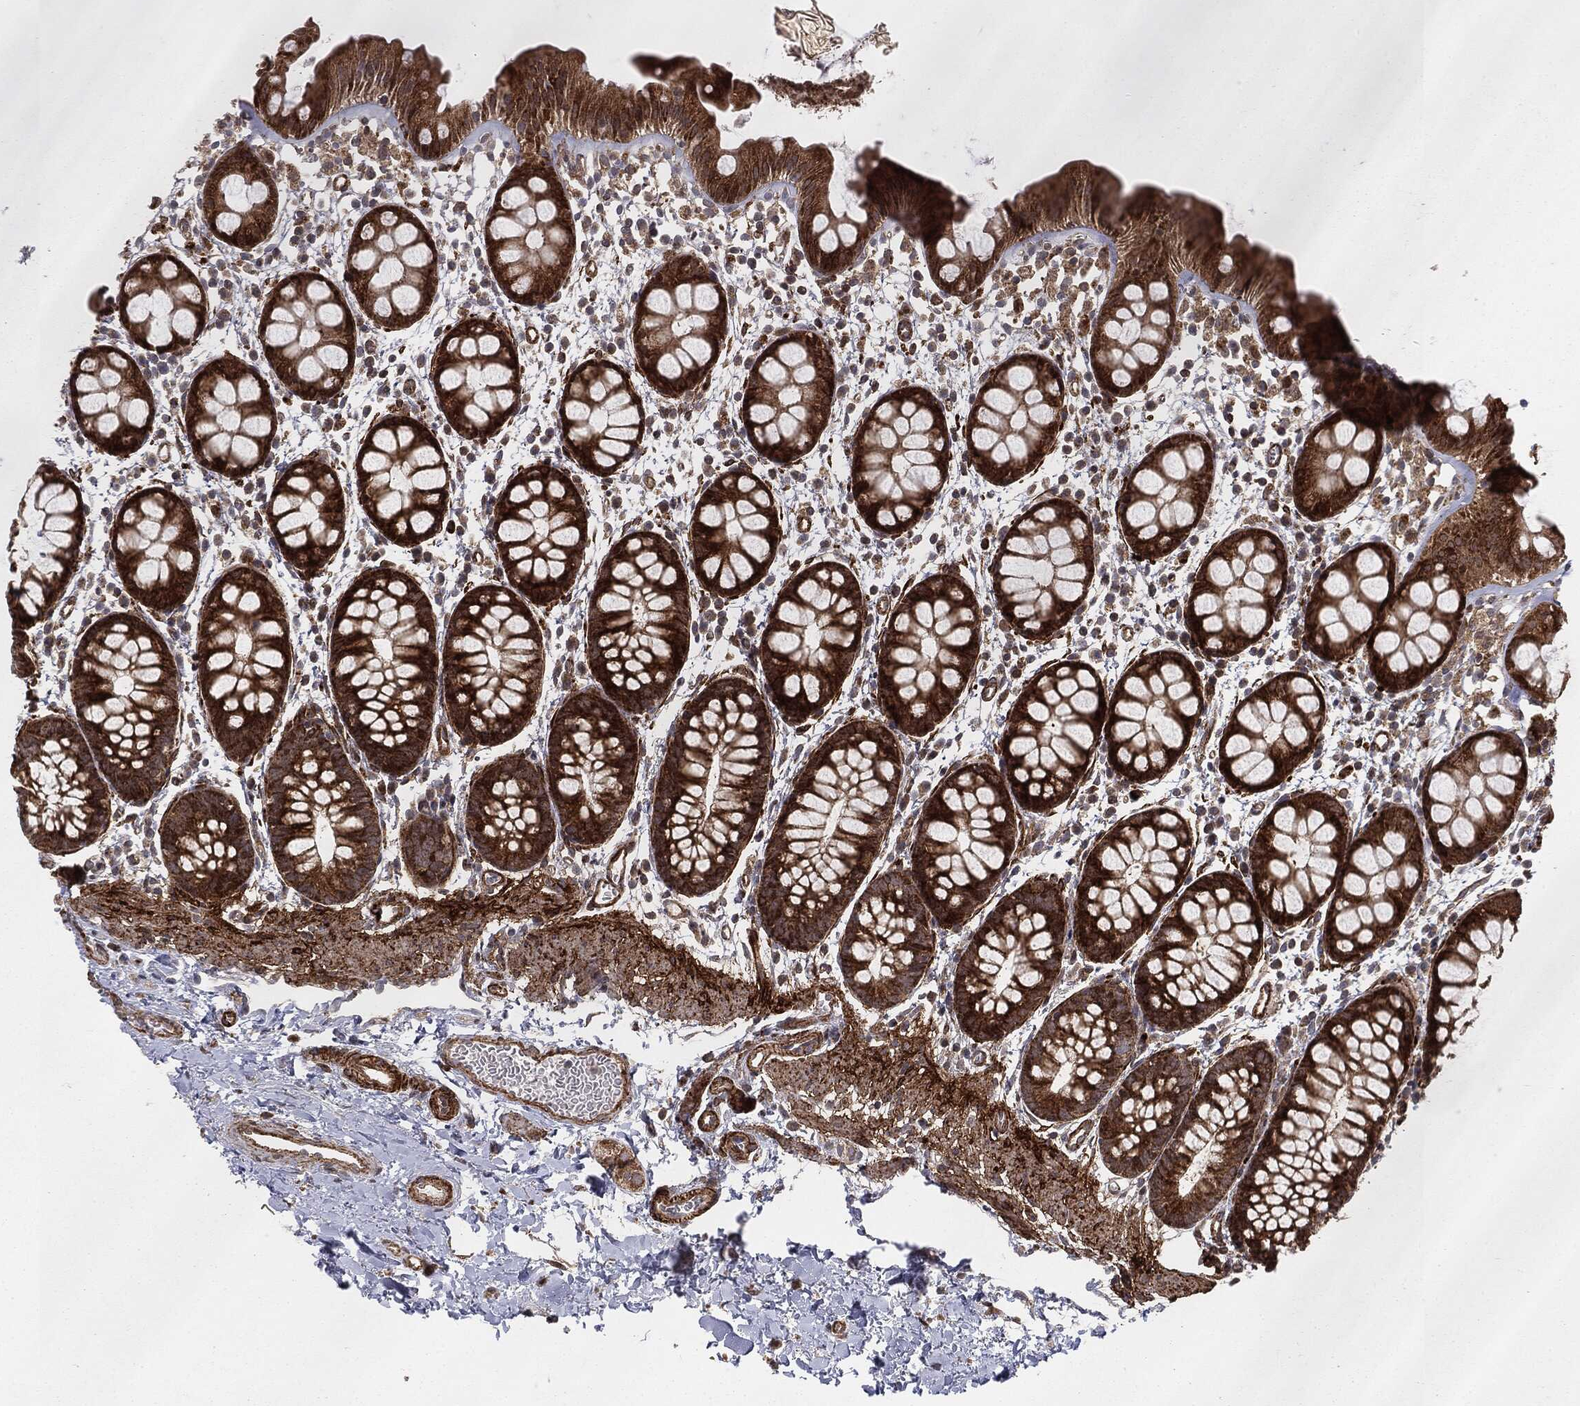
{"staining": {"intensity": "strong", "quantity": ">75%", "location": "cytoplasmic/membranous"}, "tissue": "rectum", "cell_type": "Glandular cells", "image_type": "normal", "snomed": [{"axis": "morphology", "description": "Normal tissue, NOS"}, {"axis": "topography", "description": "Rectum"}], "caption": "IHC of benign rectum demonstrates high levels of strong cytoplasmic/membranous expression in approximately >75% of glandular cells. (IHC, brightfield microscopy, high magnification).", "gene": "PTEN", "patient": {"sex": "male", "age": 57}}